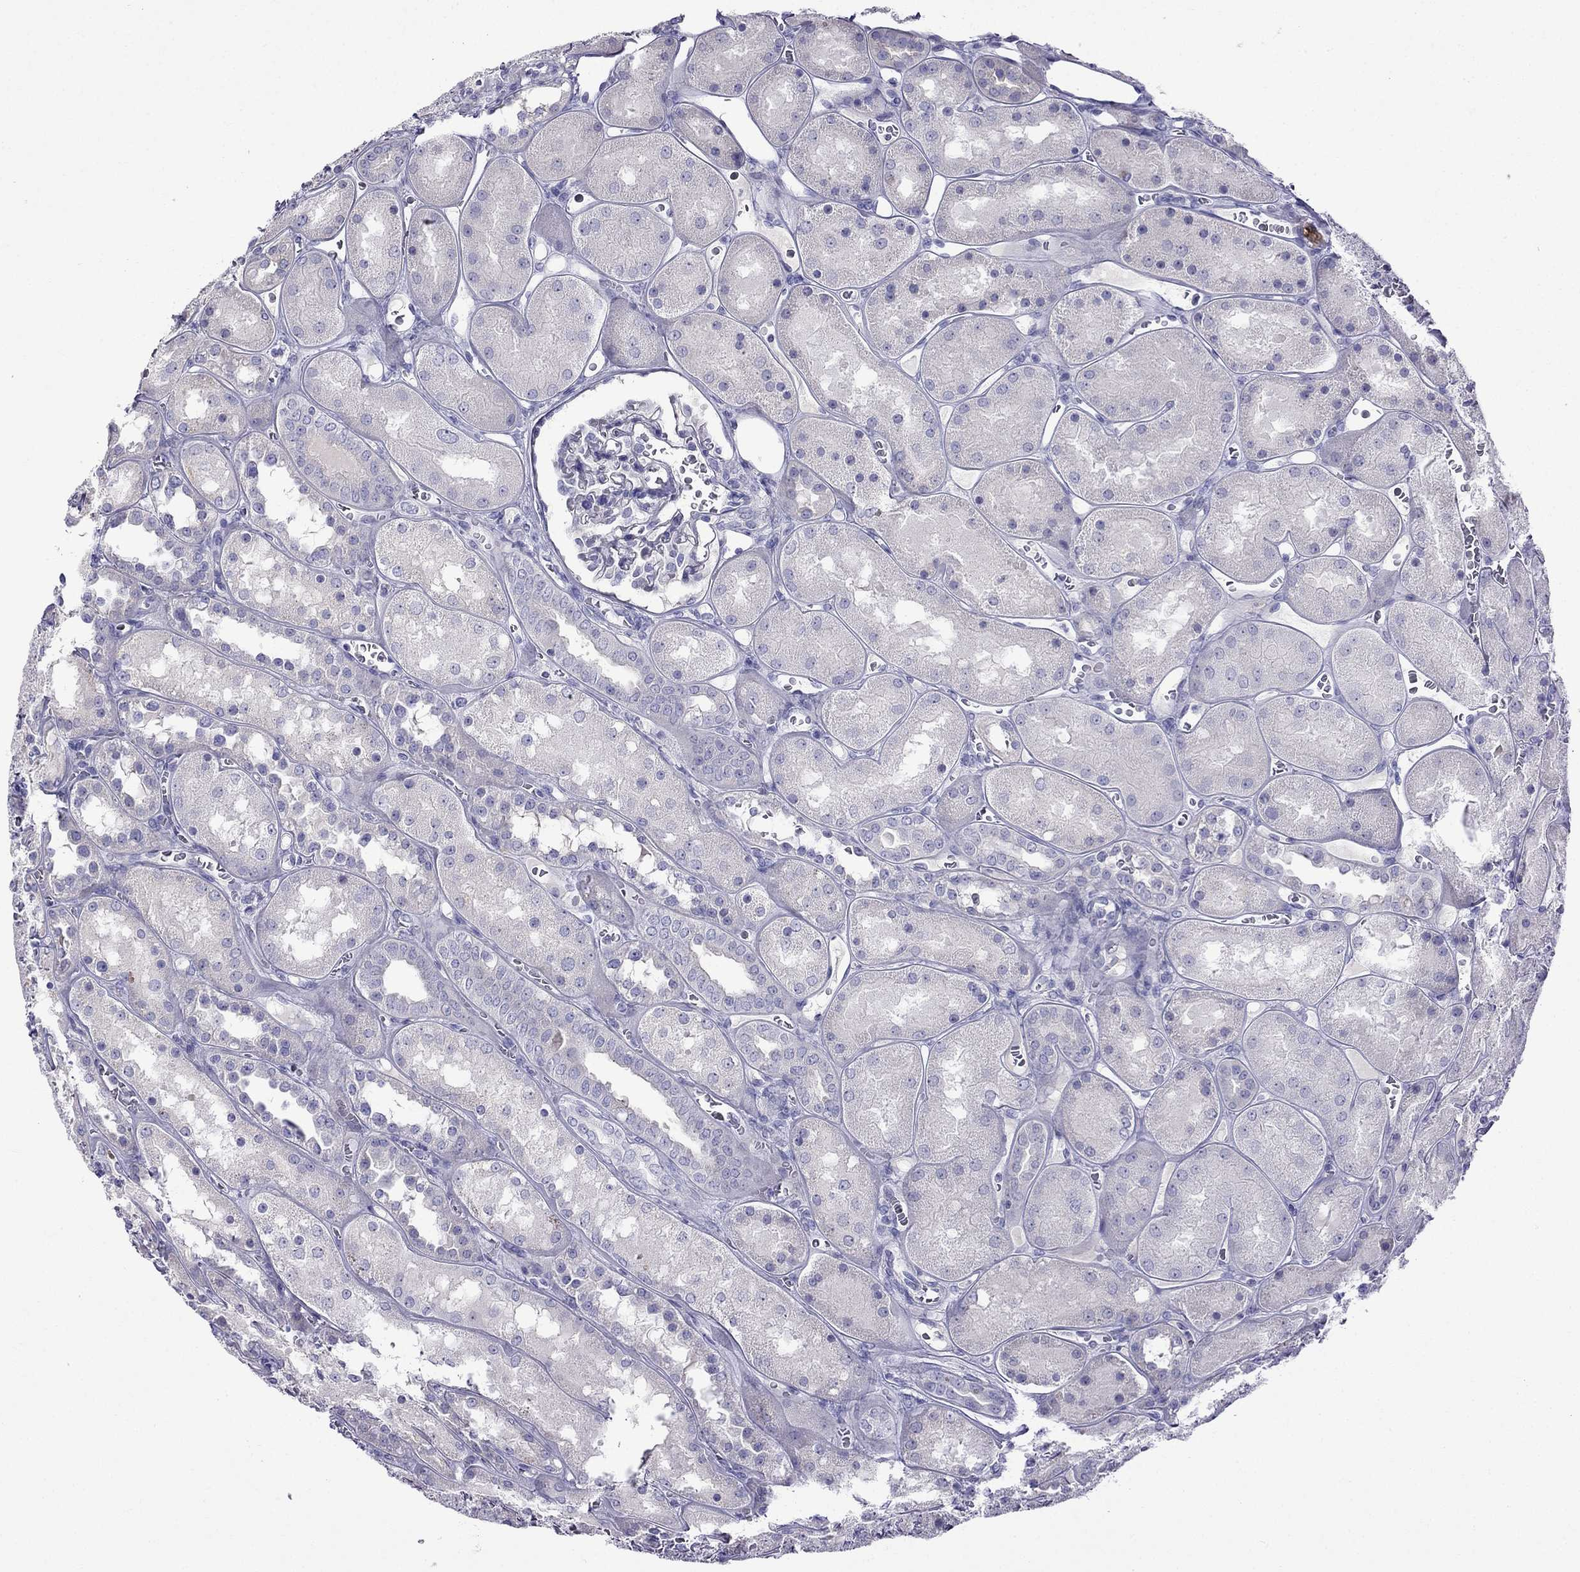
{"staining": {"intensity": "negative", "quantity": "none", "location": "none"}, "tissue": "kidney", "cell_type": "Cells in glomeruli", "image_type": "normal", "snomed": [{"axis": "morphology", "description": "Normal tissue, NOS"}, {"axis": "topography", "description": "Kidney"}], "caption": "Immunohistochemistry (IHC) micrograph of unremarkable human kidney stained for a protein (brown), which displays no expression in cells in glomeruli.", "gene": "PATE1", "patient": {"sex": "male", "age": 73}}